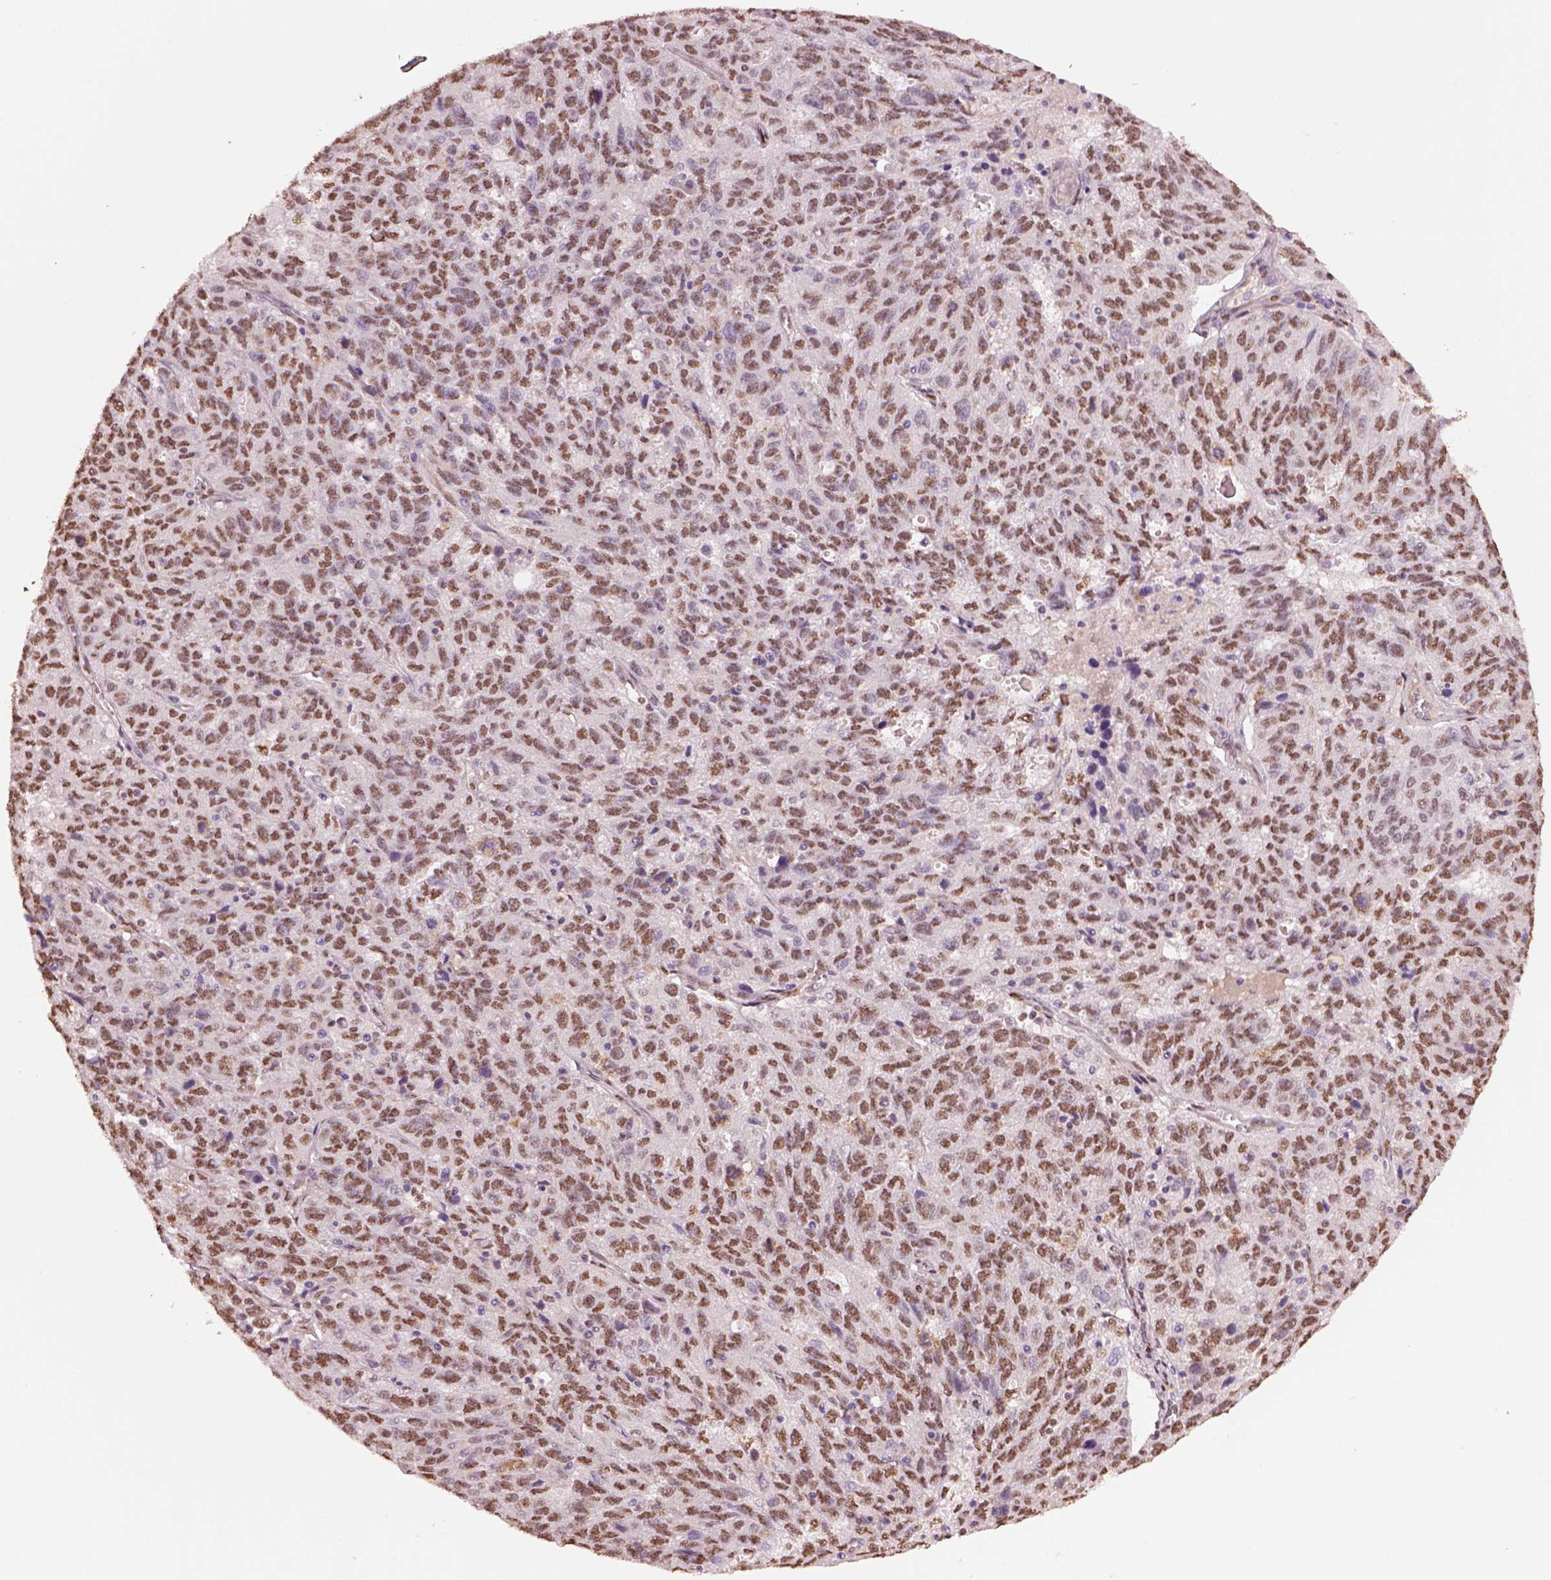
{"staining": {"intensity": "moderate", "quantity": ">75%", "location": "nuclear"}, "tissue": "ovarian cancer", "cell_type": "Tumor cells", "image_type": "cancer", "snomed": [{"axis": "morphology", "description": "Cystadenocarcinoma, serous, NOS"}, {"axis": "topography", "description": "Ovary"}], "caption": "IHC (DAB) staining of ovarian cancer exhibits moderate nuclear protein positivity in approximately >75% of tumor cells.", "gene": "DDX3X", "patient": {"sex": "female", "age": 71}}